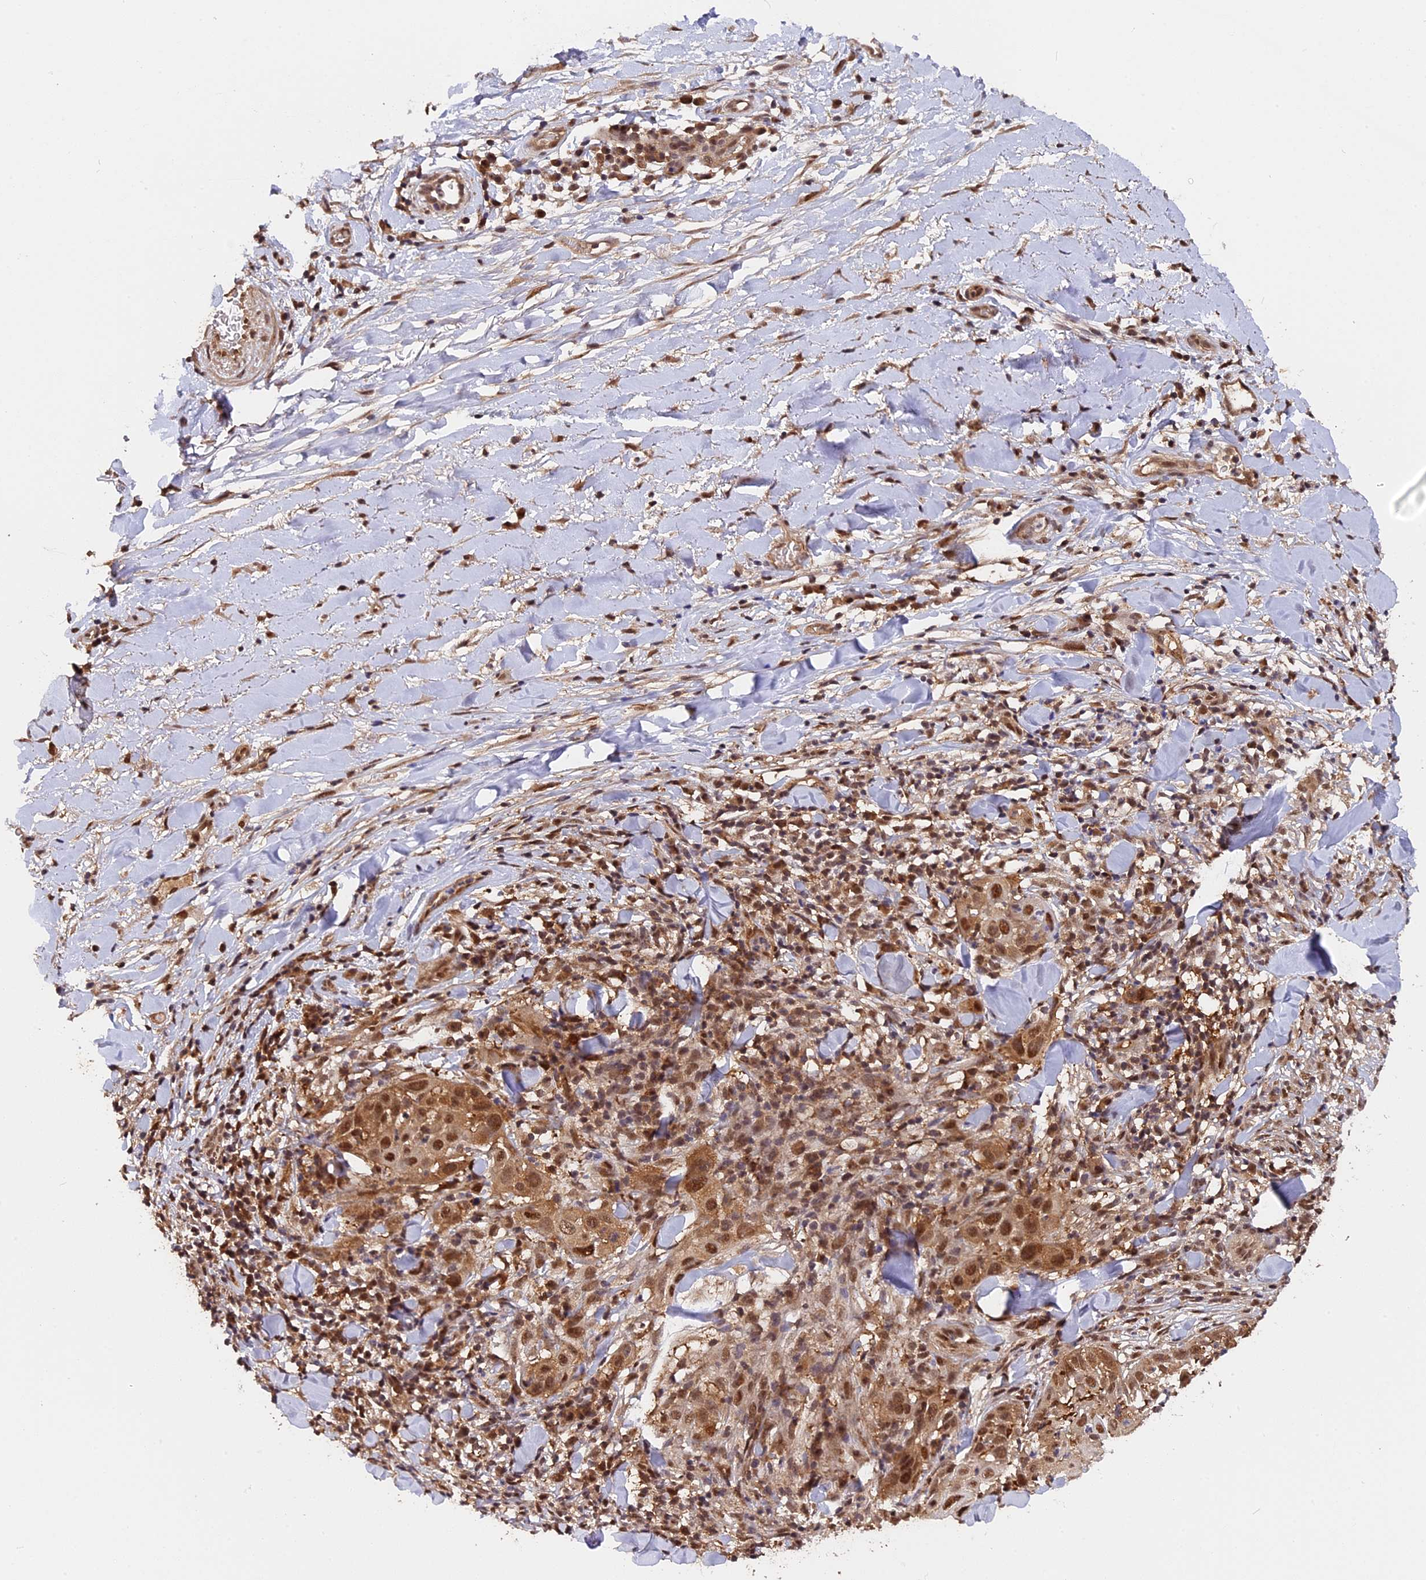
{"staining": {"intensity": "moderate", "quantity": ">75%", "location": "cytoplasmic/membranous,nuclear"}, "tissue": "skin cancer", "cell_type": "Tumor cells", "image_type": "cancer", "snomed": [{"axis": "morphology", "description": "Squamous cell carcinoma, NOS"}, {"axis": "topography", "description": "Skin"}], "caption": "About >75% of tumor cells in human squamous cell carcinoma (skin) demonstrate moderate cytoplasmic/membranous and nuclear protein positivity as visualized by brown immunohistochemical staining.", "gene": "ADRM1", "patient": {"sex": "female", "age": 44}}